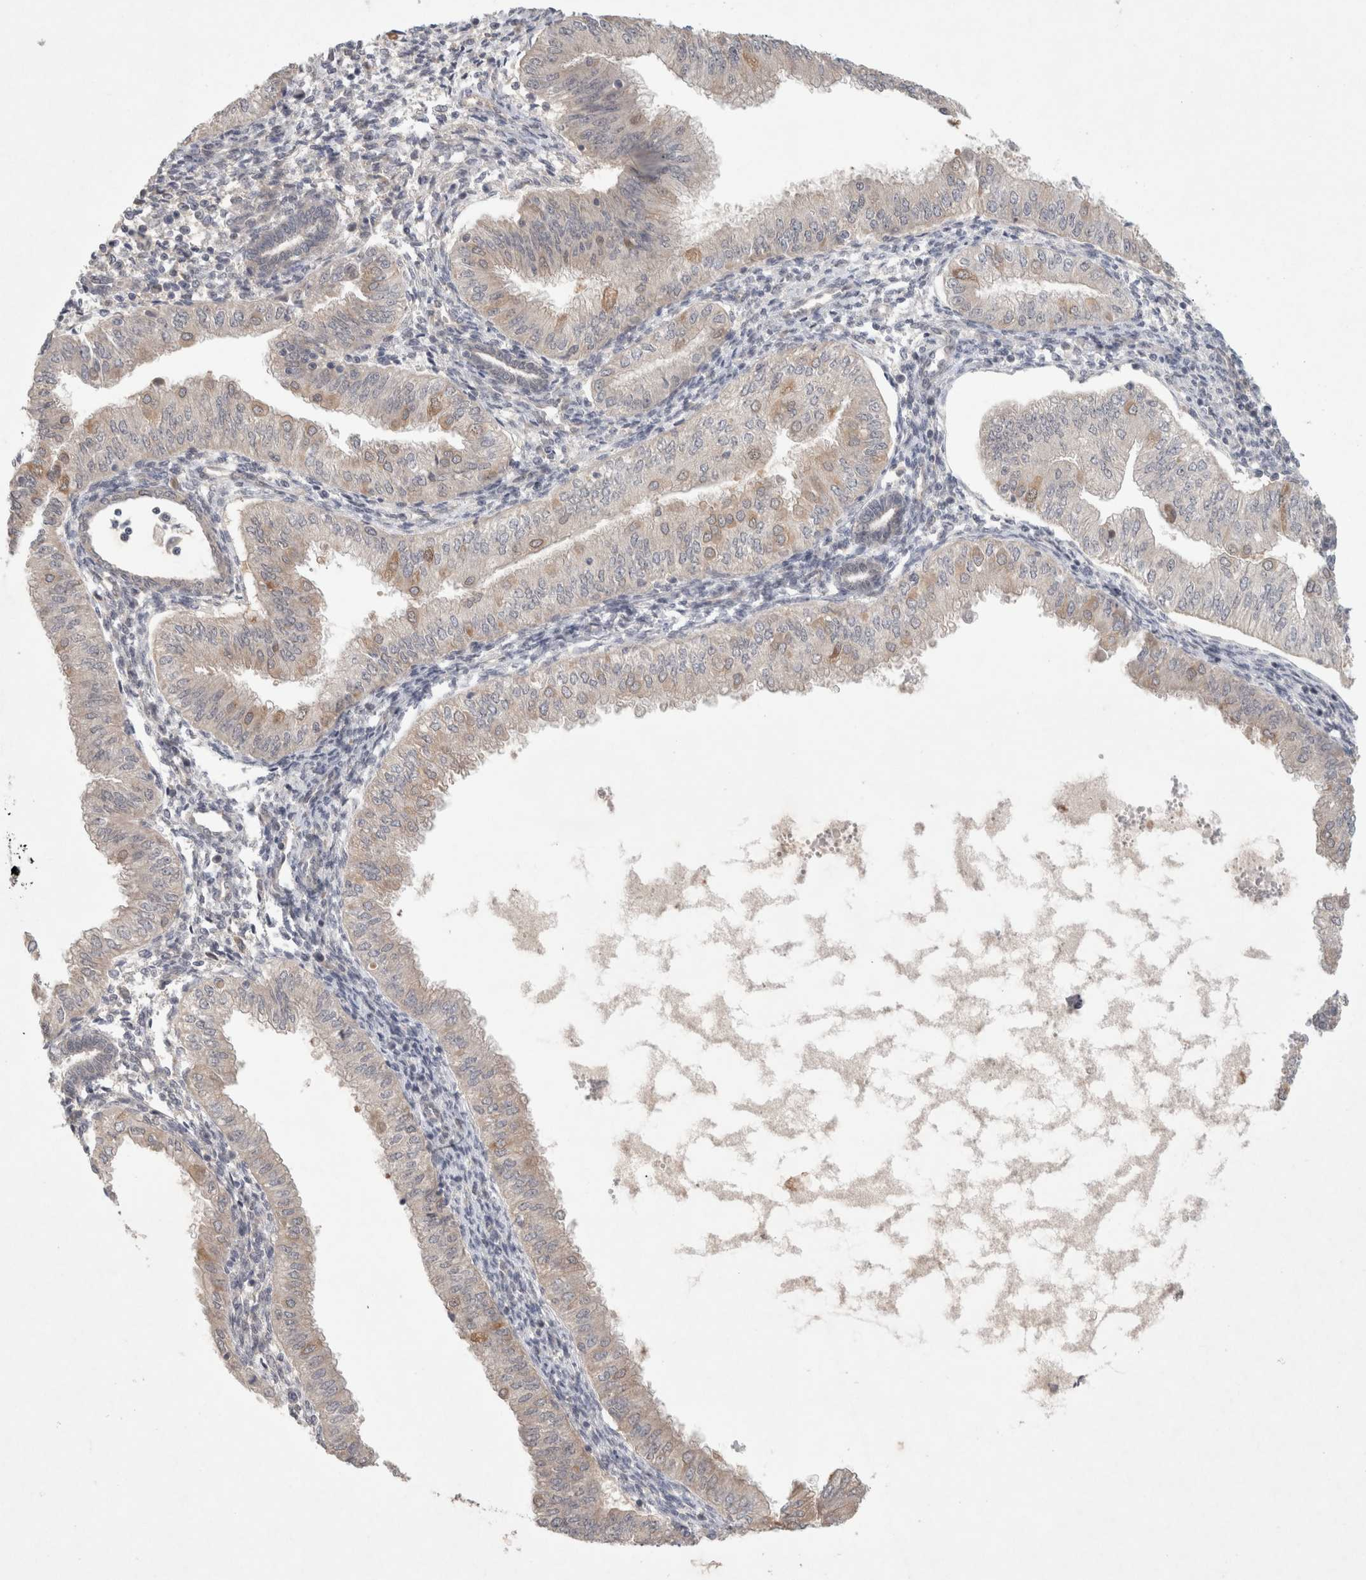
{"staining": {"intensity": "weak", "quantity": "<25%", "location": "cytoplasmic/membranous"}, "tissue": "endometrial cancer", "cell_type": "Tumor cells", "image_type": "cancer", "snomed": [{"axis": "morphology", "description": "Normal tissue, NOS"}, {"axis": "morphology", "description": "Adenocarcinoma, NOS"}, {"axis": "topography", "description": "Endometrium"}], "caption": "Photomicrograph shows no protein expression in tumor cells of endometrial cancer (adenocarcinoma) tissue. Nuclei are stained in blue.", "gene": "RASAL2", "patient": {"sex": "female", "age": 53}}